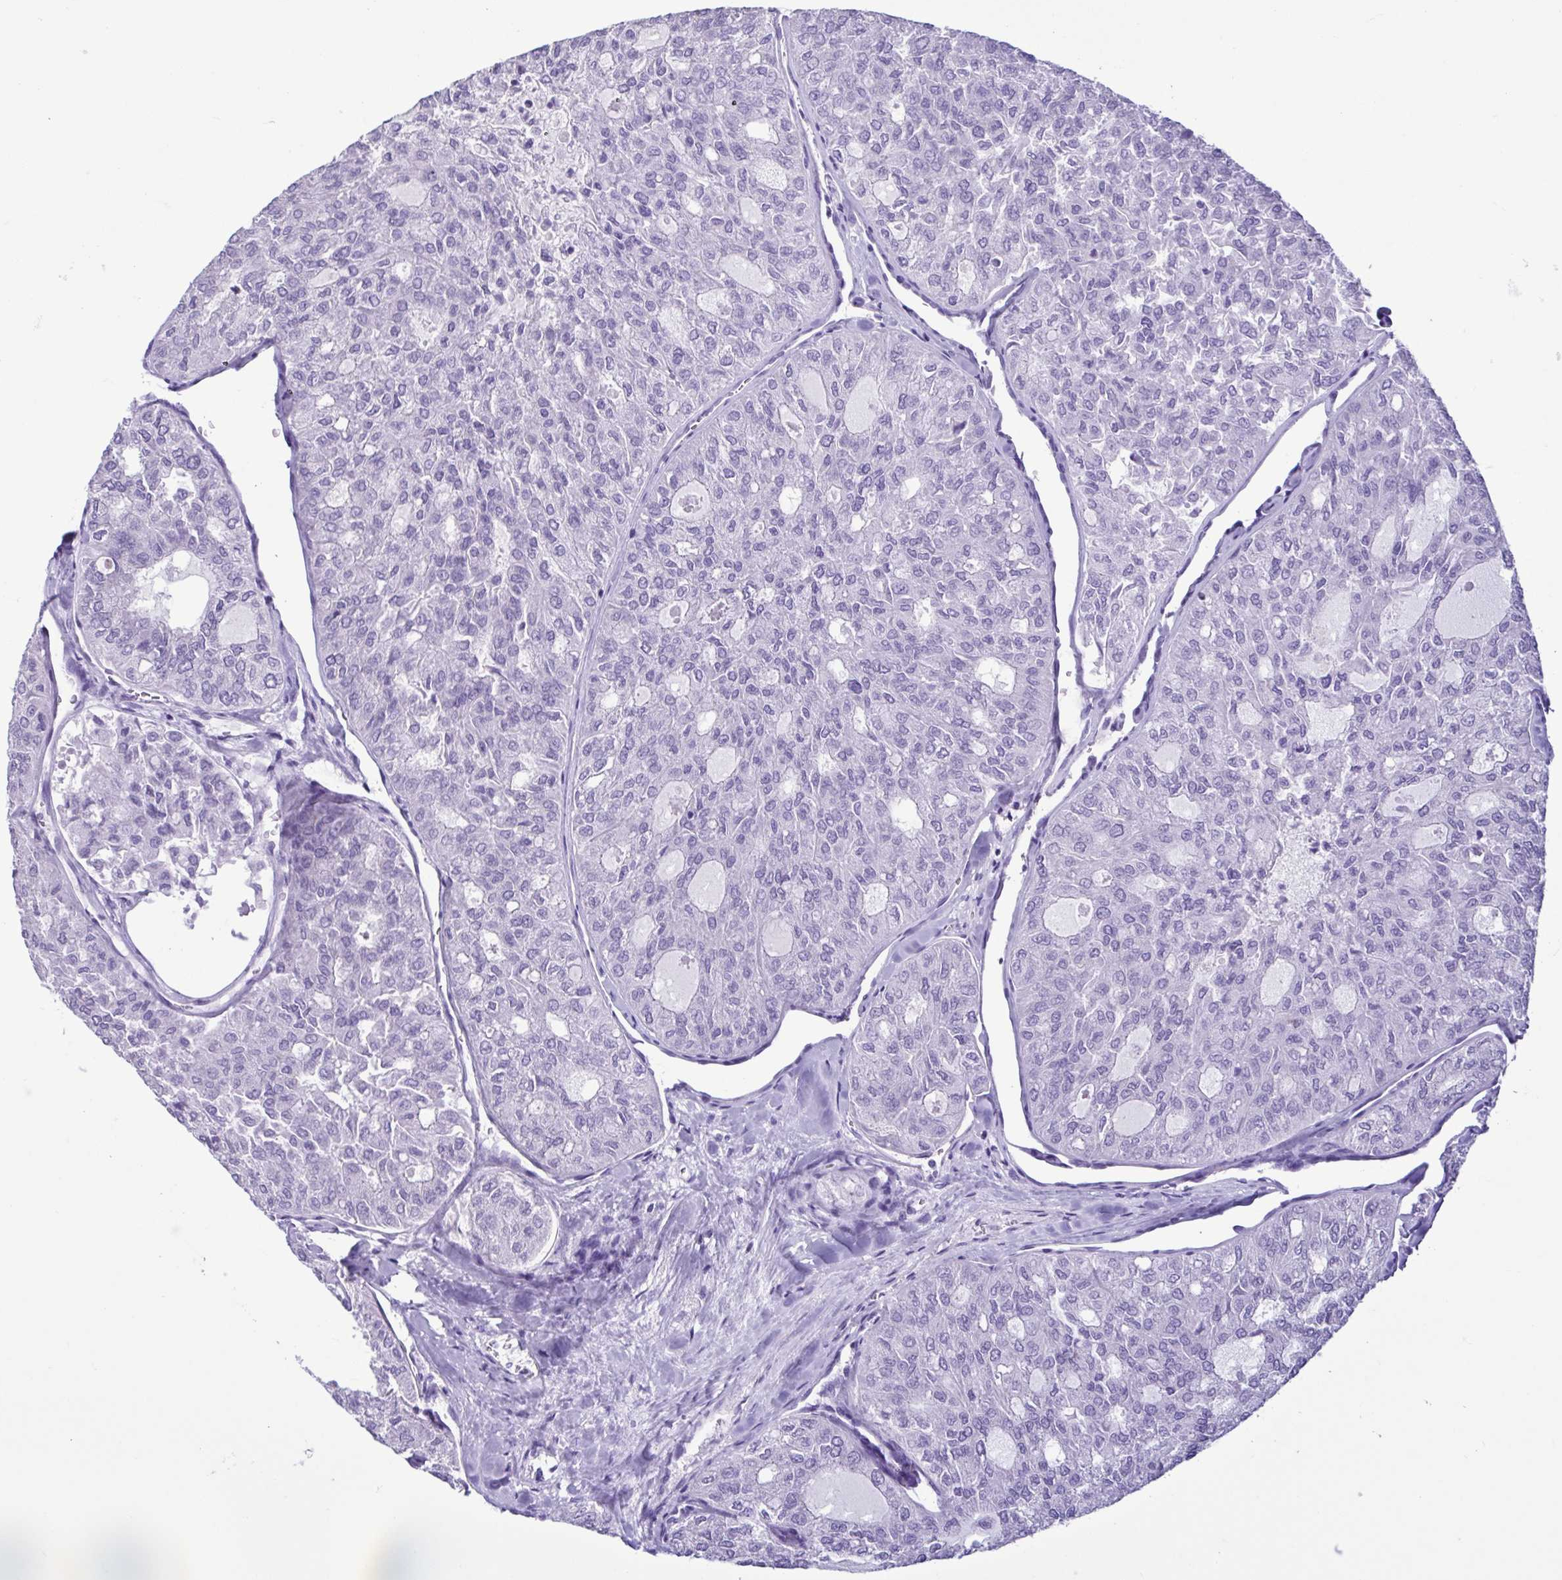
{"staining": {"intensity": "negative", "quantity": "none", "location": "none"}, "tissue": "thyroid cancer", "cell_type": "Tumor cells", "image_type": "cancer", "snomed": [{"axis": "morphology", "description": "Follicular adenoma carcinoma, NOS"}, {"axis": "topography", "description": "Thyroid gland"}], "caption": "High magnification brightfield microscopy of follicular adenoma carcinoma (thyroid) stained with DAB (brown) and counterstained with hematoxylin (blue): tumor cells show no significant expression. Brightfield microscopy of immunohistochemistry (IHC) stained with DAB (3,3'-diaminobenzidine) (brown) and hematoxylin (blue), captured at high magnification.", "gene": "CBY2", "patient": {"sex": "male", "age": 75}}